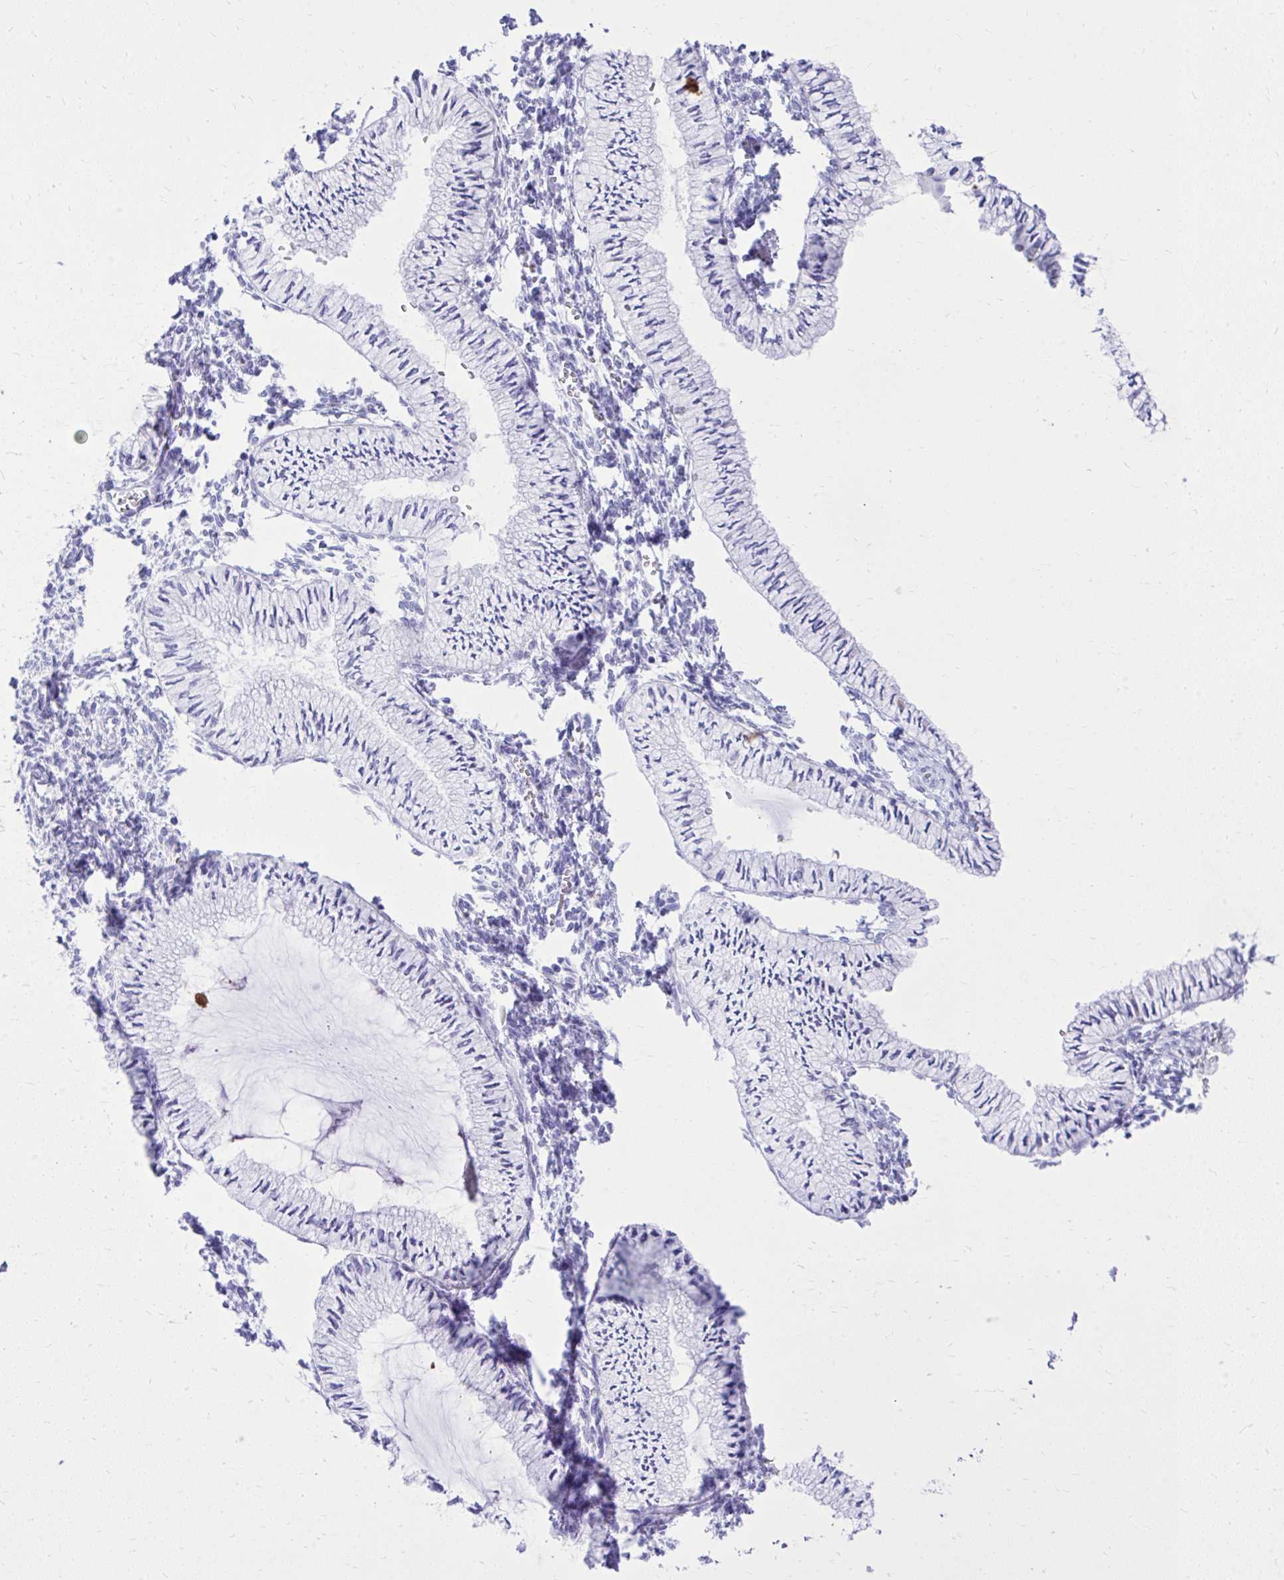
{"staining": {"intensity": "negative", "quantity": "none", "location": "none"}, "tissue": "cervix", "cell_type": "Glandular cells", "image_type": "normal", "snomed": [{"axis": "morphology", "description": "Normal tissue, NOS"}, {"axis": "topography", "description": "Cervix"}], "caption": "IHC image of unremarkable cervix stained for a protein (brown), which displays no positivity in glandular cells. (Brightfield microscopy of DAB (3,3'-diaminobenzidine) immunohistochemistry (IHC) at high magnification).", "gene": "RALYL", "patient": {"sex": "female", "age": 24}}